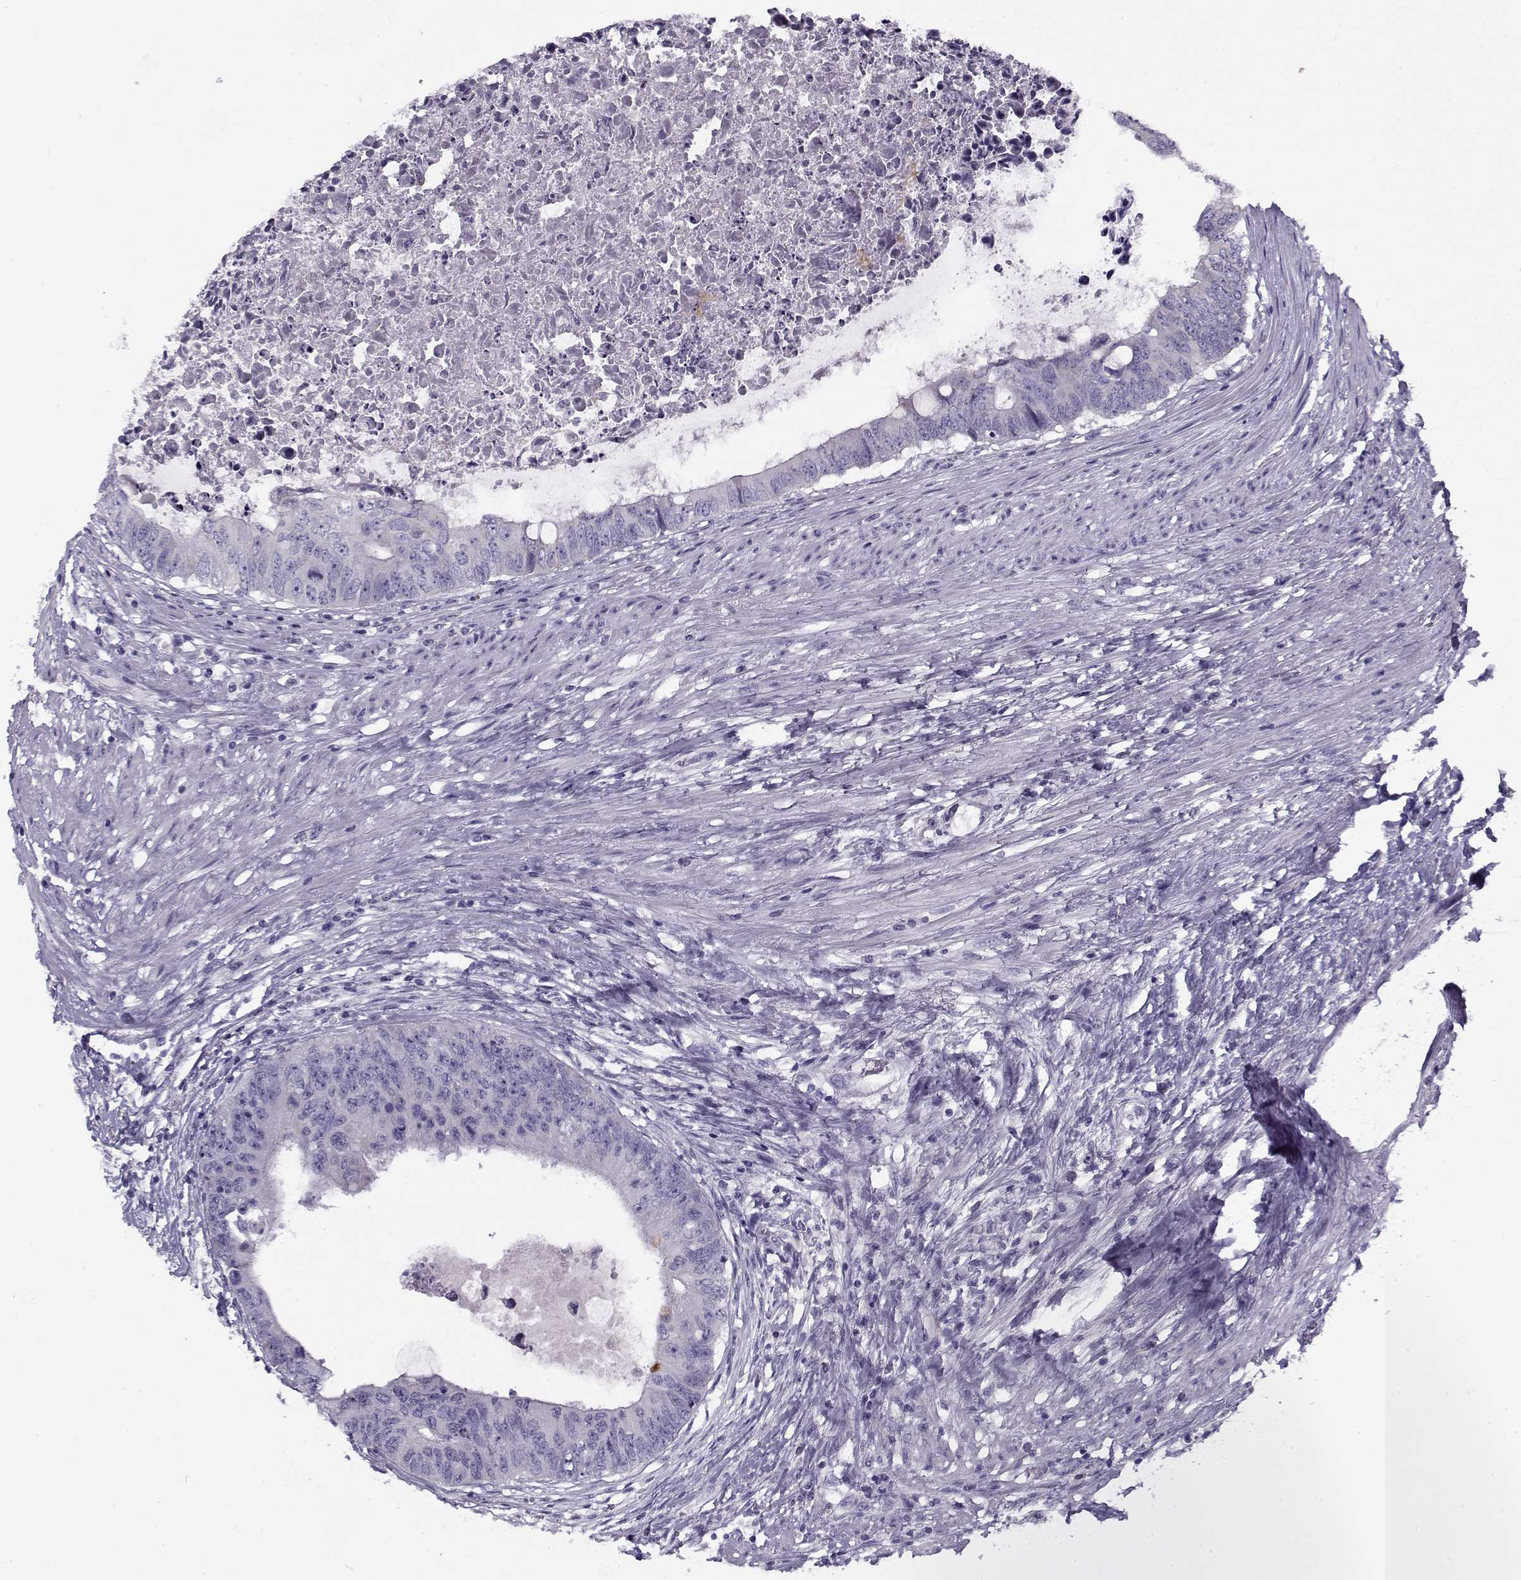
{"staining": {"intensity": "negative", "quantity": "none", "location": "none"}, "tissue": "colorectal cancer", "cell_type": "Tumor cells", "image_type": "cancer", "snomed": [{"axis": "morphology", "description": "Adenocarcinoma, NOS"}, {"axis": "topography", "description": "Rectum"}], "caption": "Tumor cells show no significant protein staining in adenocarcinoma (colorectal). Brightfield microscopy of immunohistochemistry stained with DAB (brown) and hematoxylin (blue), captured at high magnification.", "gene": "PP2D1", "patient": {"sex": "male", "age": 59}}